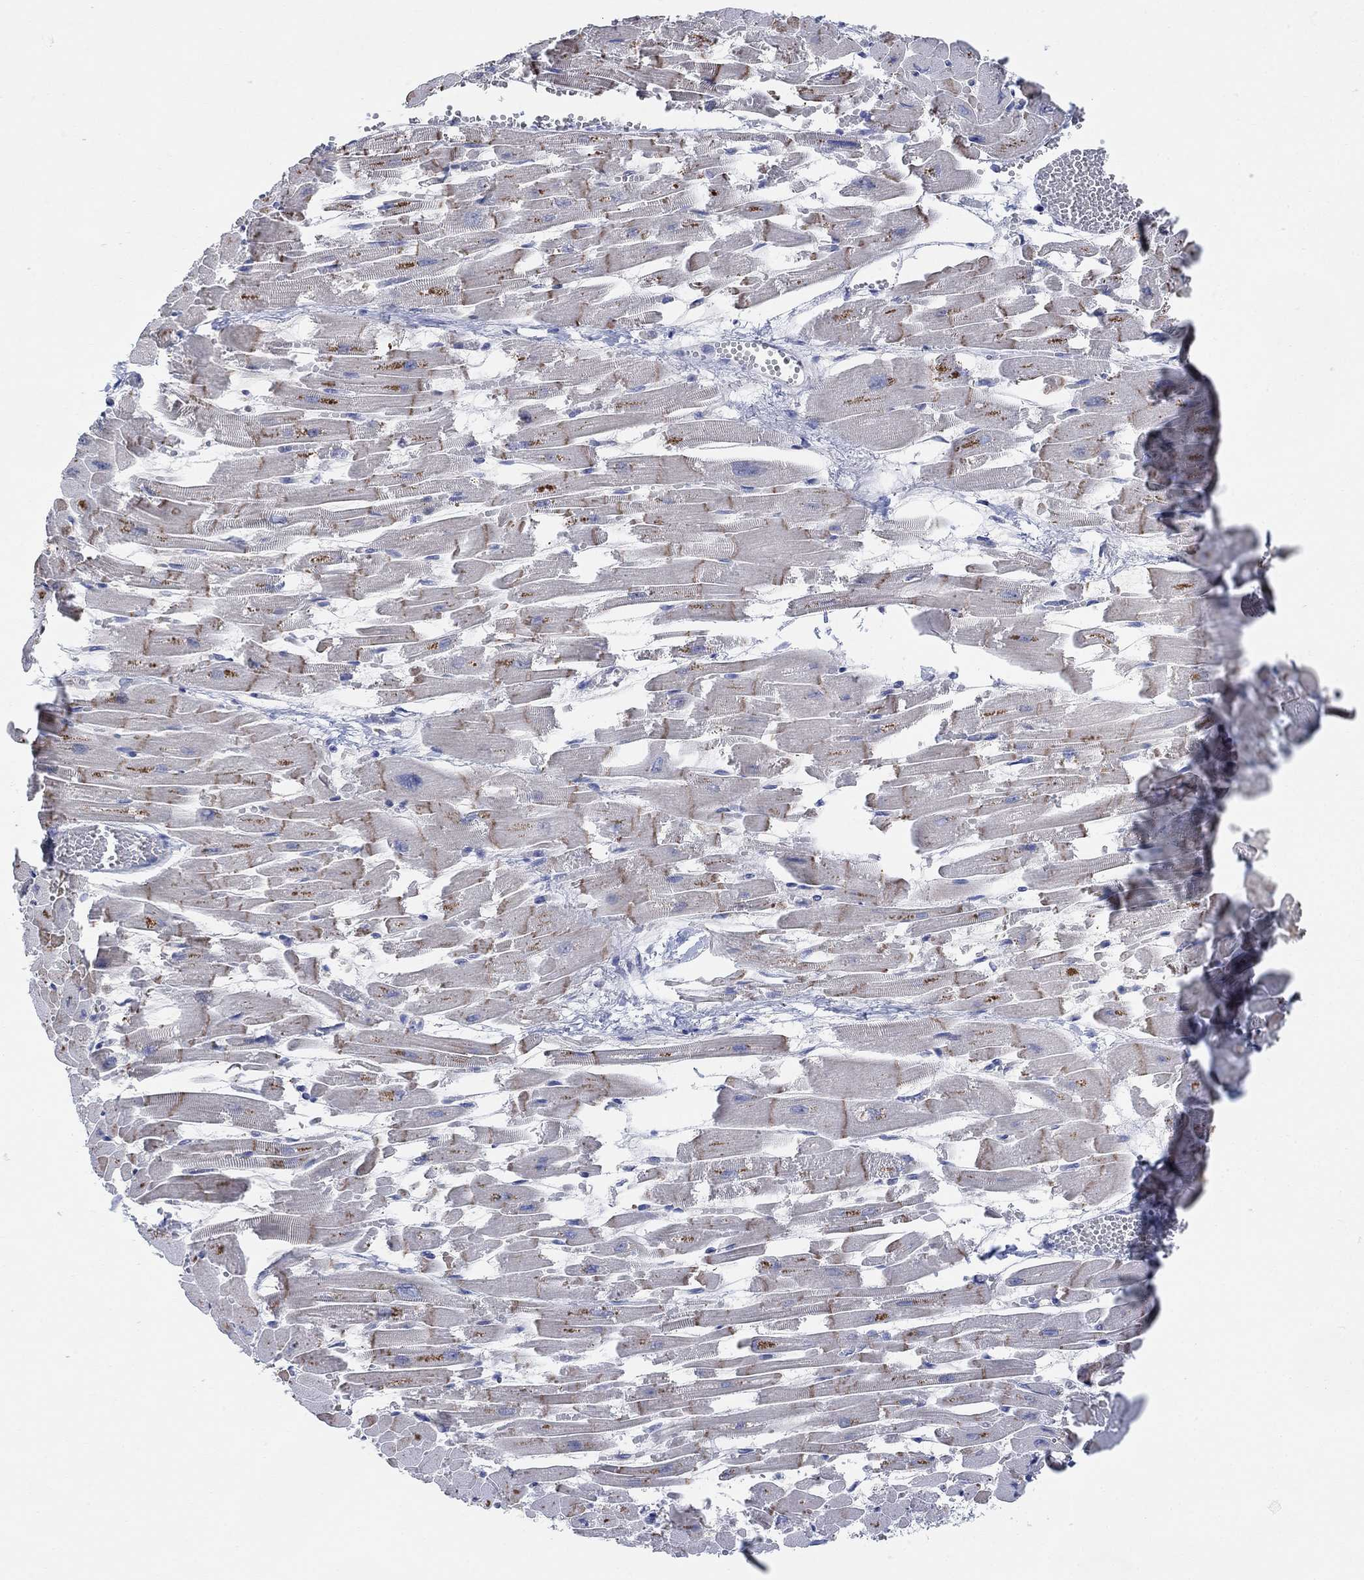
{"staining": {"intensity": "strong", "quantity": "<25%", "location": "cytoplasmic/membranous"}, "tissue": "heart muscle", "cell_type": "Cardiomyocytes", "image_type": "normal", "snomed": [{"axis": "morphology", "description": "Normal tissue, NOS"}, {"axis": "topography", "description": "Heart"}], "caption": "DAB immunohistochemical staining of normal heart muscle exhibits strong cytoplasmic/membranous protein expression in about <25% of cardiomyocytes. Nuclei are stained in blue.", "gene": "CNTF", "patient": {"sex": "female", "age": 52}}